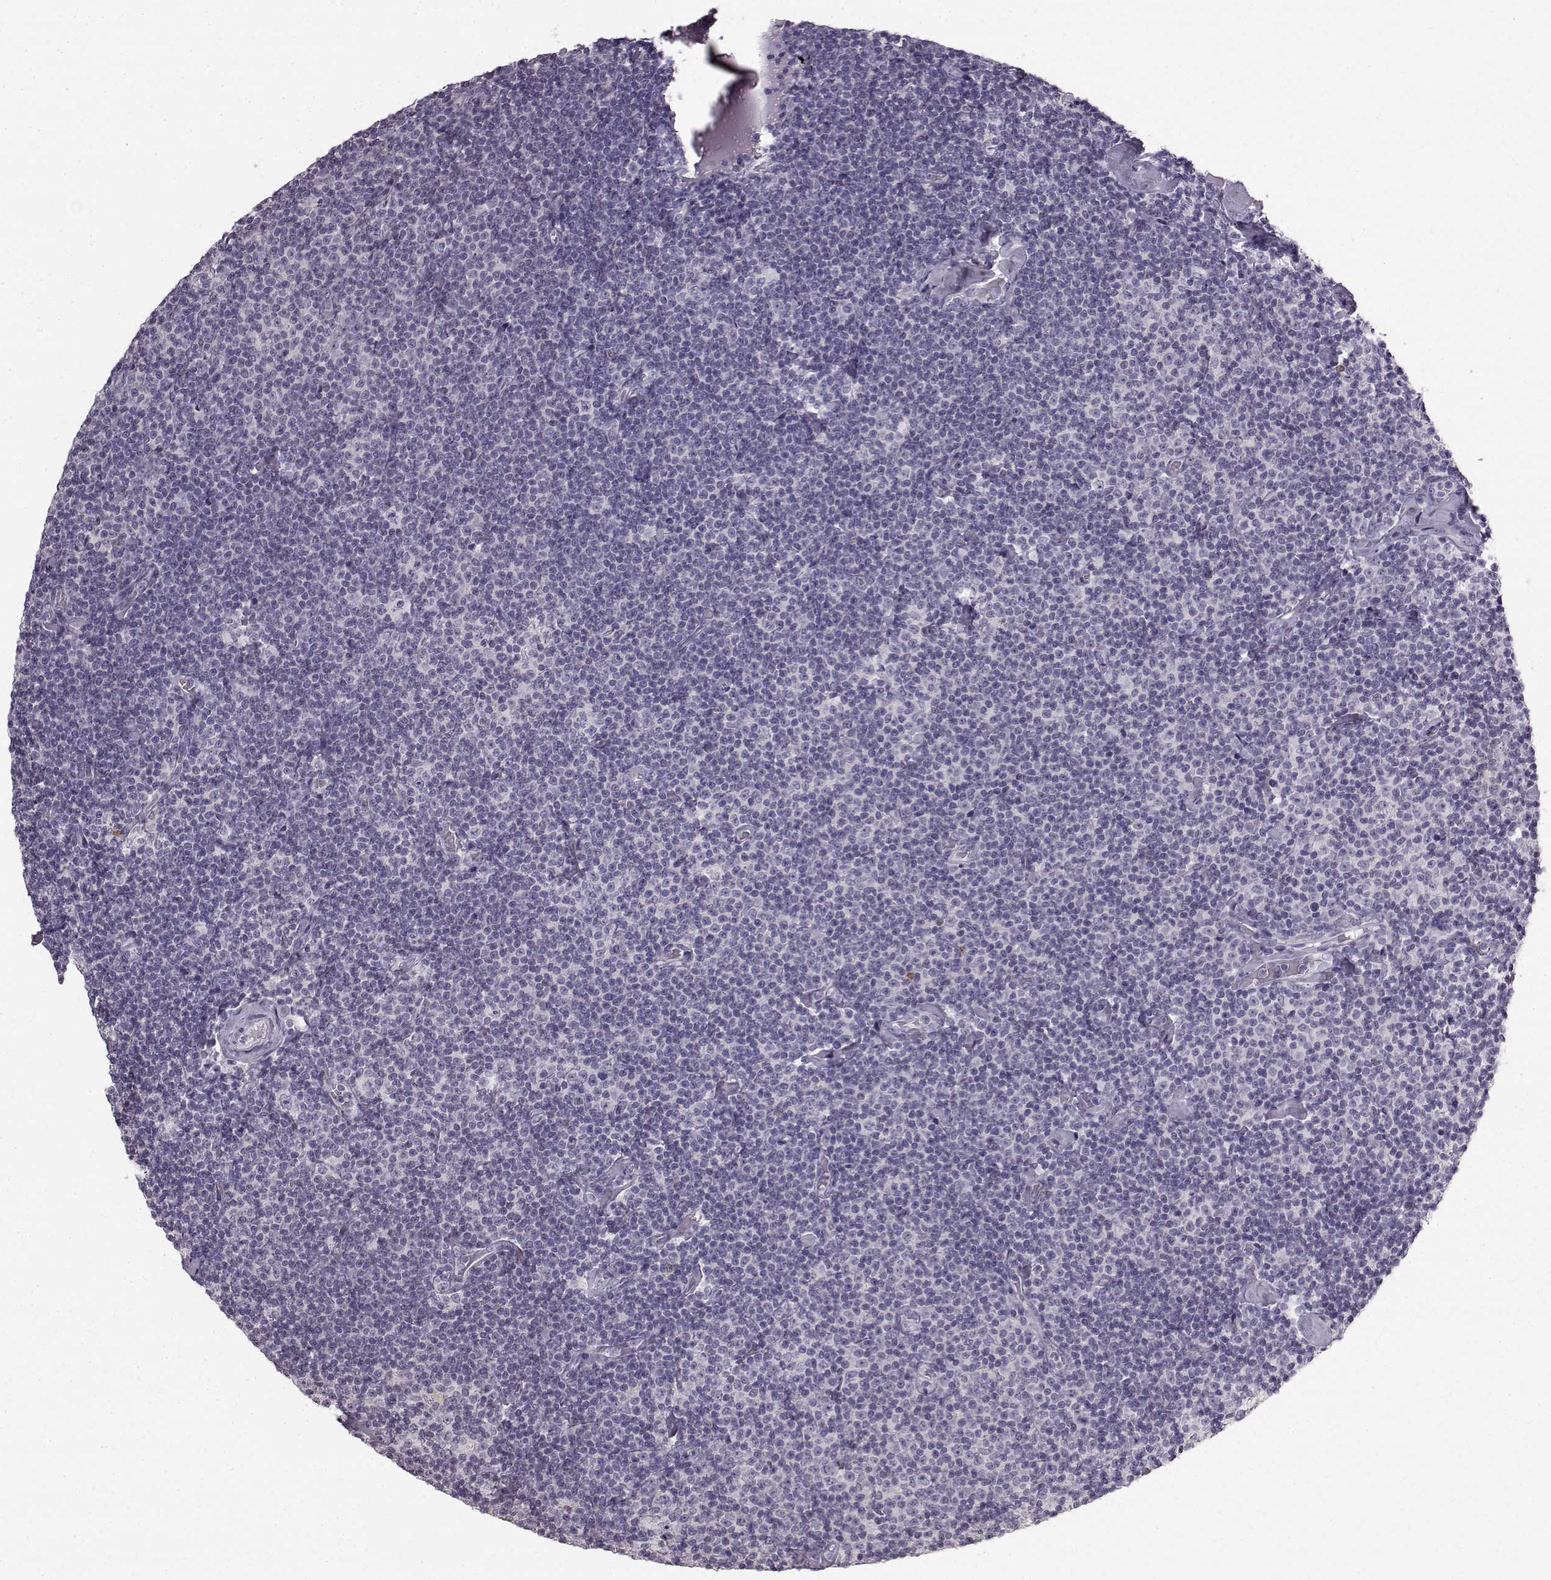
{"staining": {"intensity": "negative", "quantity": "none", "location": "none"}, "tissue": "lymphoma", "cell_type": "Tumor cells", "image_type": "cancer", "snomed": [{"axis": "morphology", "description": "Malignant lymphoma, non-Hodgkin's type, Low grade"}, {"axis": "topography", "description": "Lymph node"}], "caption": "Lymphoma was stained to show a protein in brown. There is no significant expression in tumor cells.", "gene": "KRT85", "patient": {"sex": "male", "age": 81}}